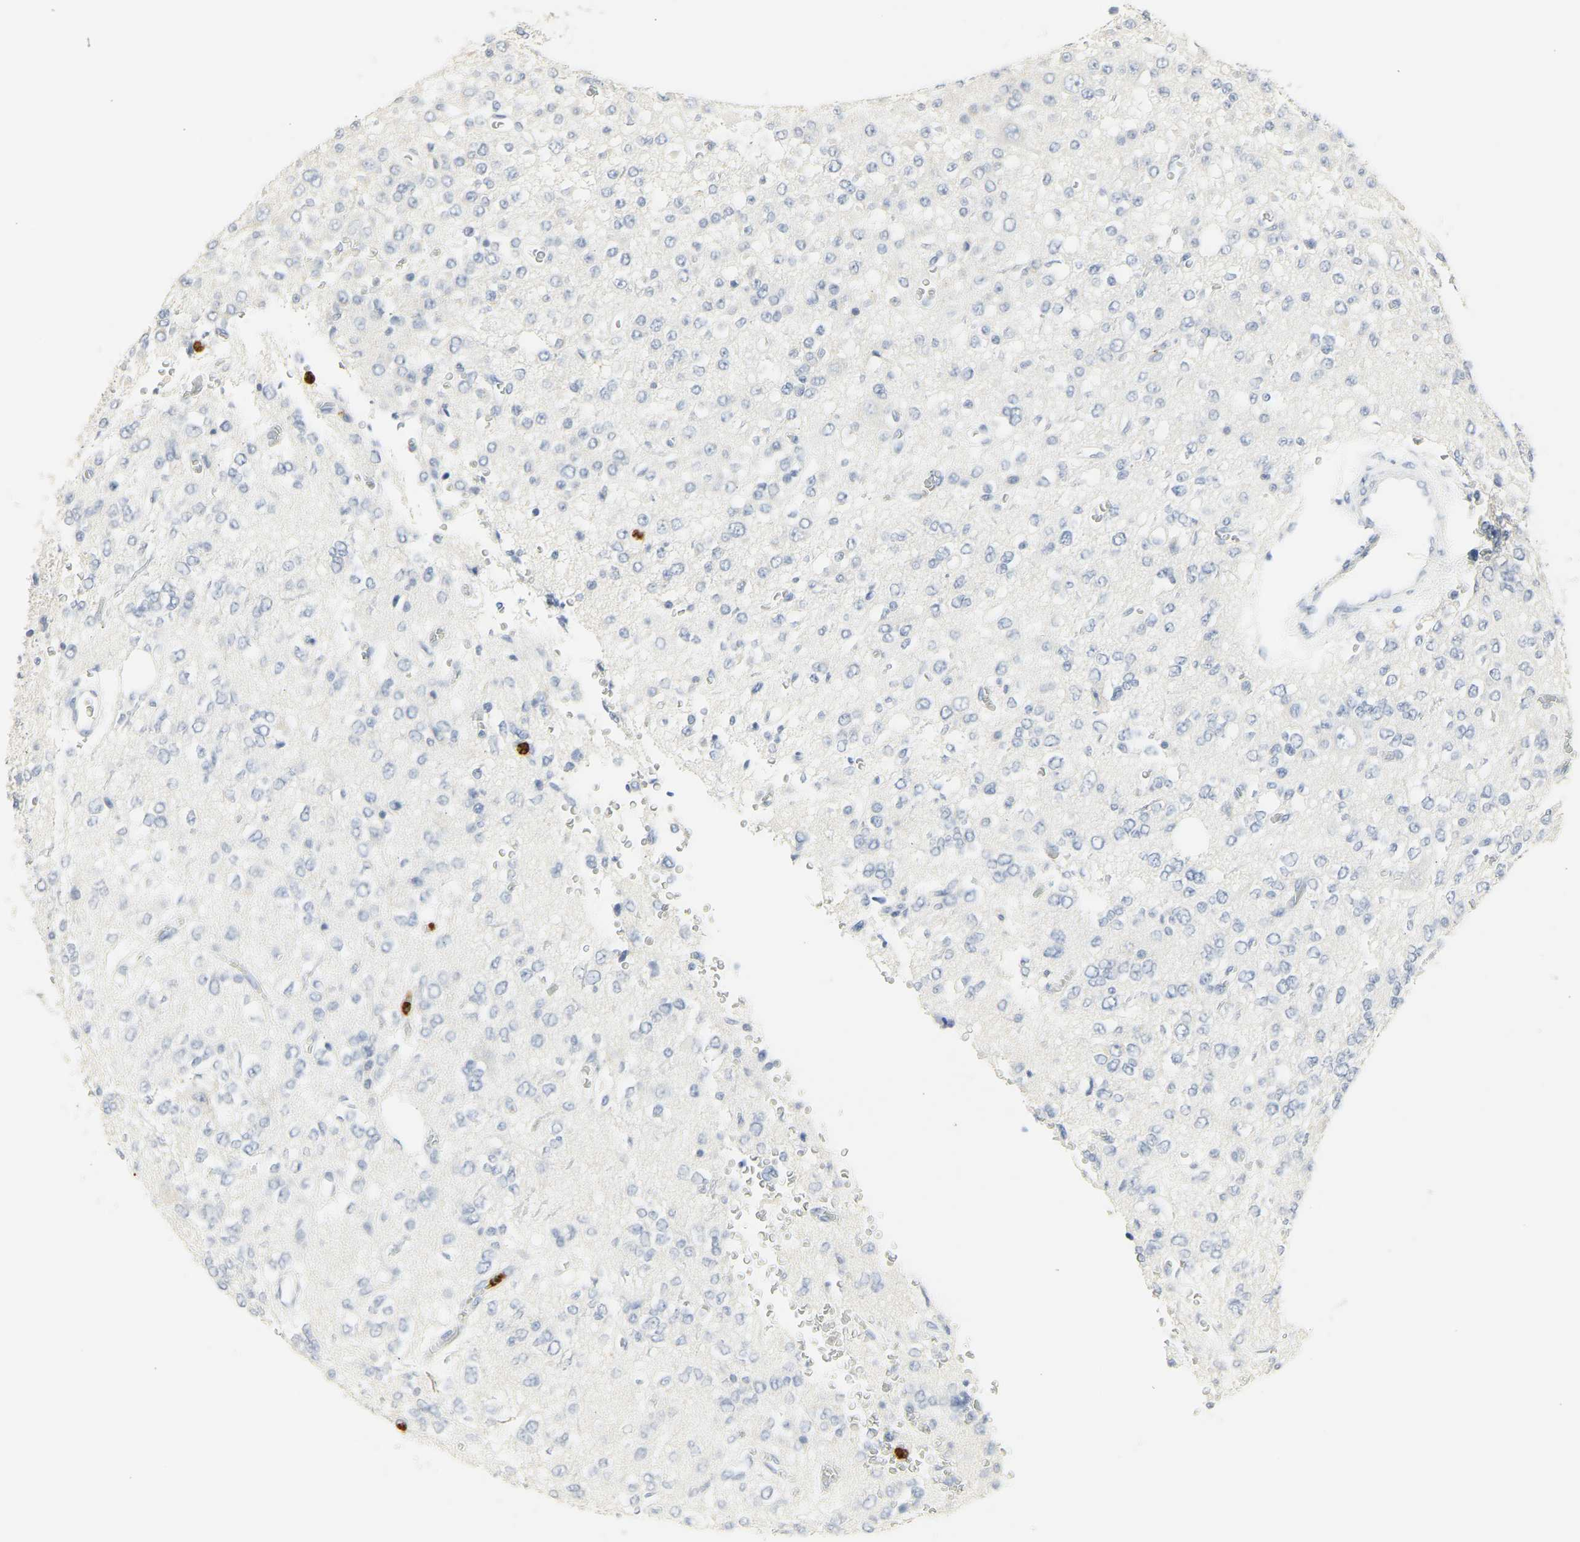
{"staining": {"intensity": "negative", "quantity": "none", "location": "none"}, "tissue": "glioma", "cell_type": "Tumor cells", "image_type": "cancer", "snomed": [{"axis": "morphology", "description": "Glioma, malignant, Low grade"}, {"axis": "topography", "description": "Brain"}], "caption": "Low-grade glioma (malignant) was stained to show a protein in brown. There is no significant positivity in tumor cells.", "gene": "MPO", "patient": {"sex": "male", "age": 38}}